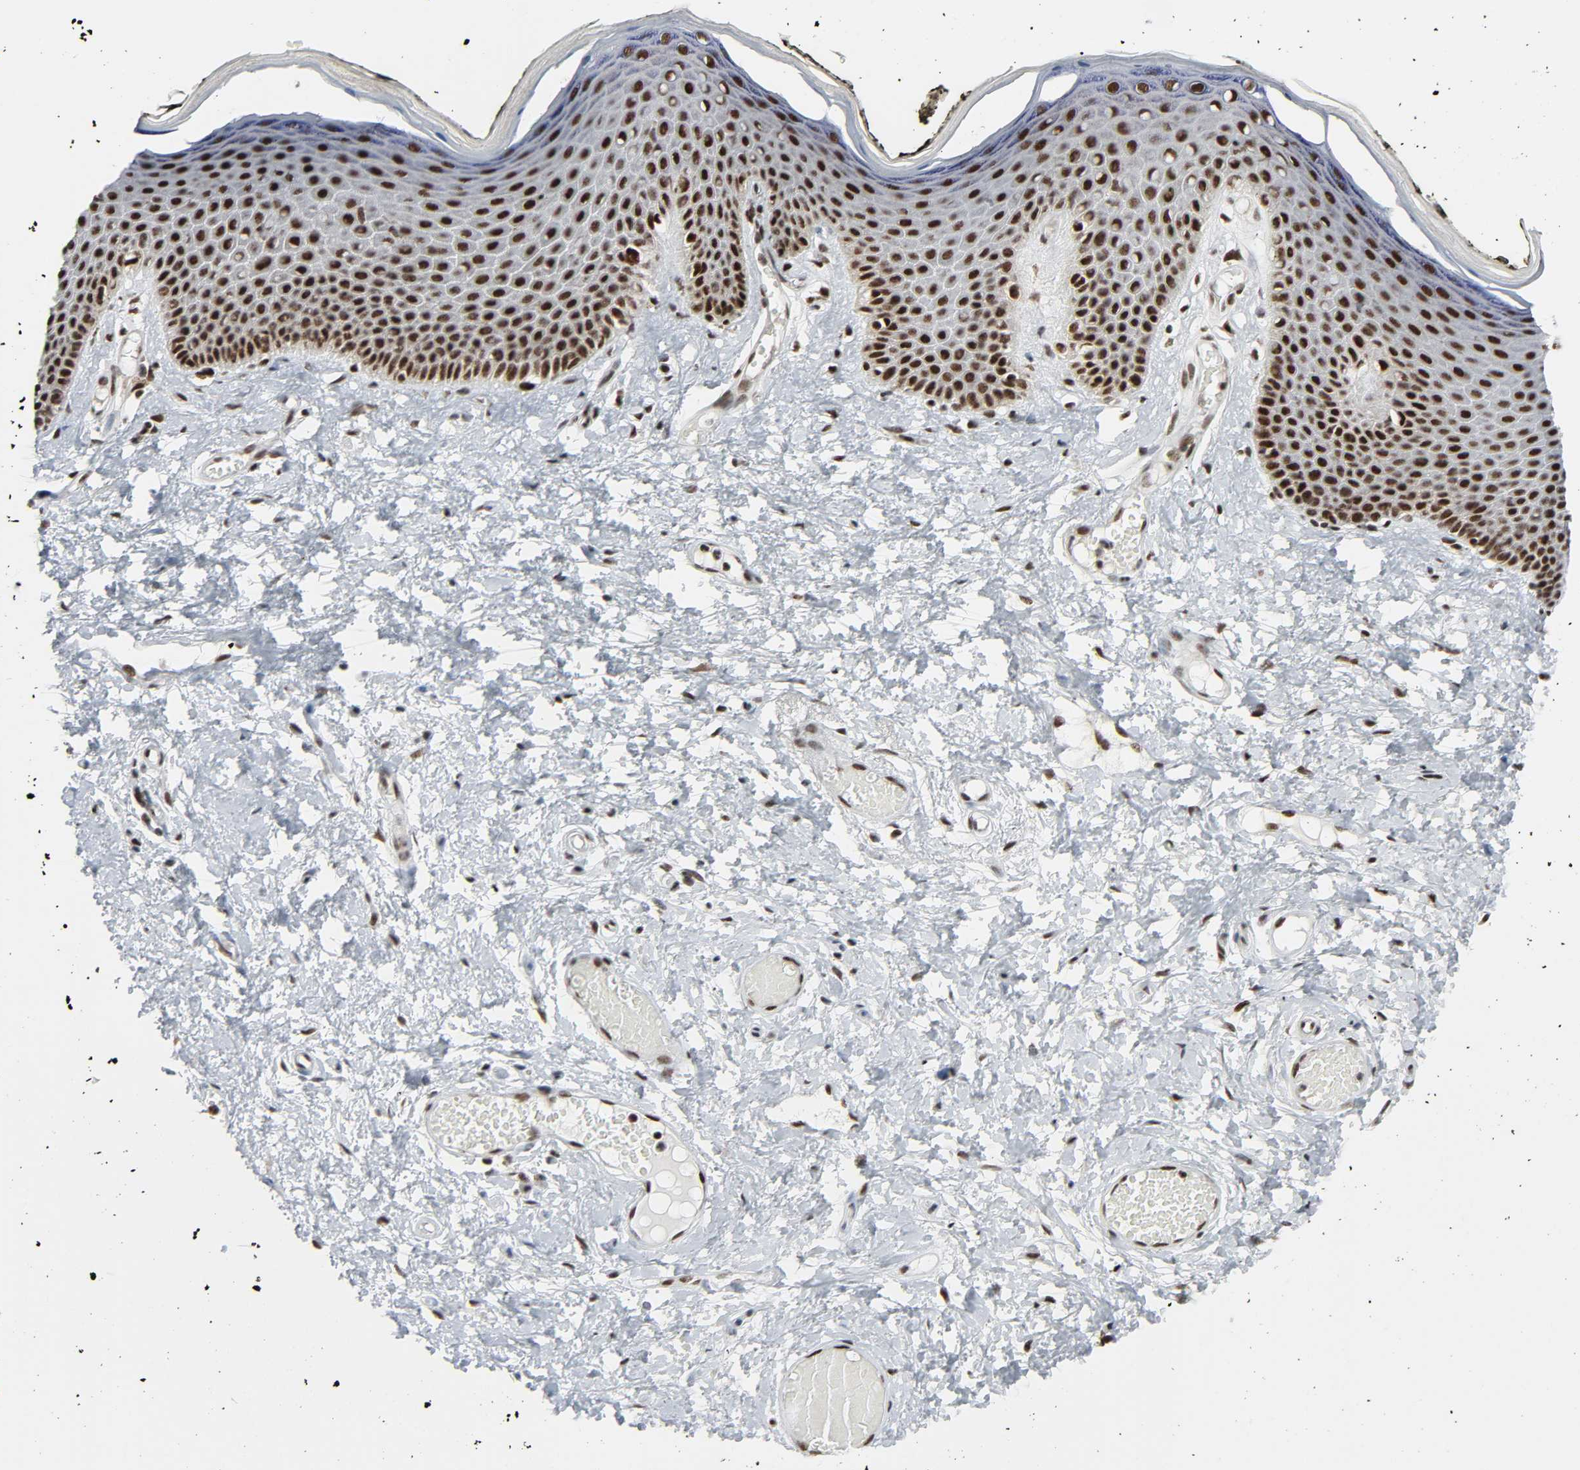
{"staining": {"intensity": "strong", "quantity": ">75%", "location": "nuclear"}, "tissue": "skin", "cell_type": "Epidermal cells", "image_type": "normal", "snomed": [{"axis": "morphology", "description": "Normal tissue, NOS"}, {"axis": "morphology", "description": "Inflammation, NOS"}, {"axis": "topography", "description": "Vulva"}], "caption": "The micrograph exhibits staining of unremarkable skin, revealing strong nuclear protein expression (brown color) within epidermal cells.", "gene": "CDK7", "patient": {"sex": "female", "age": 84}}